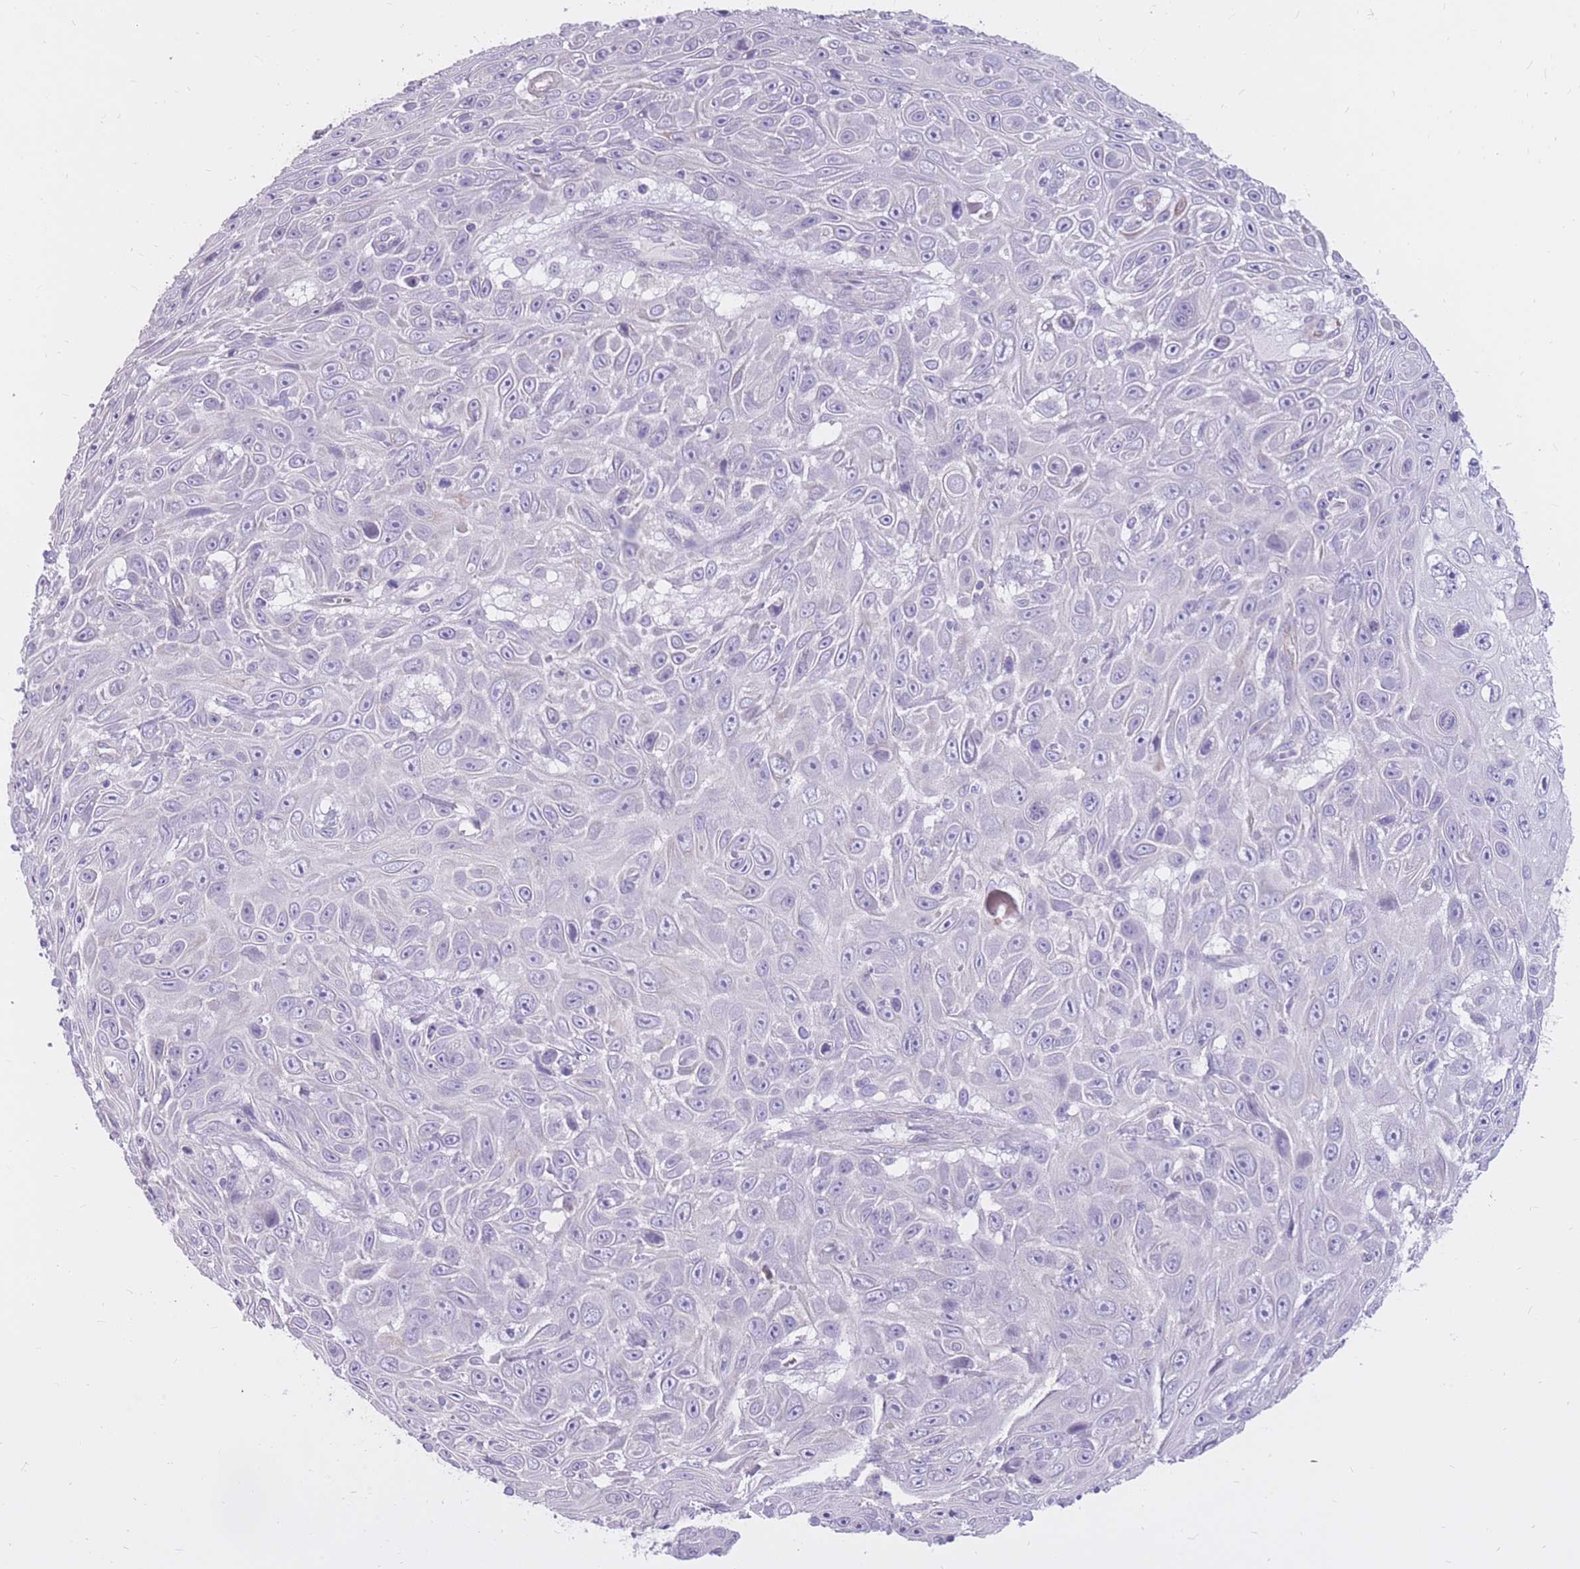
{"staining": {"intensity": "negative", "quantity": "none", "location": "none"}, "tissue": "skin cancer", "cell_type": "Tumor cells", "image_type": "cancer", "snomed": [{"axis": "morphology", "description": "Squamous cell carcinoma, NOS"}, {"axis": "topography", "description": "Skin"}], "caption": "Protein analysis of skin cancer (squamous cell carcinoma) displays no significant positivity in tumor cells.", "gene": "RNF170", "patient": {"sex": "male", "age": 82}}